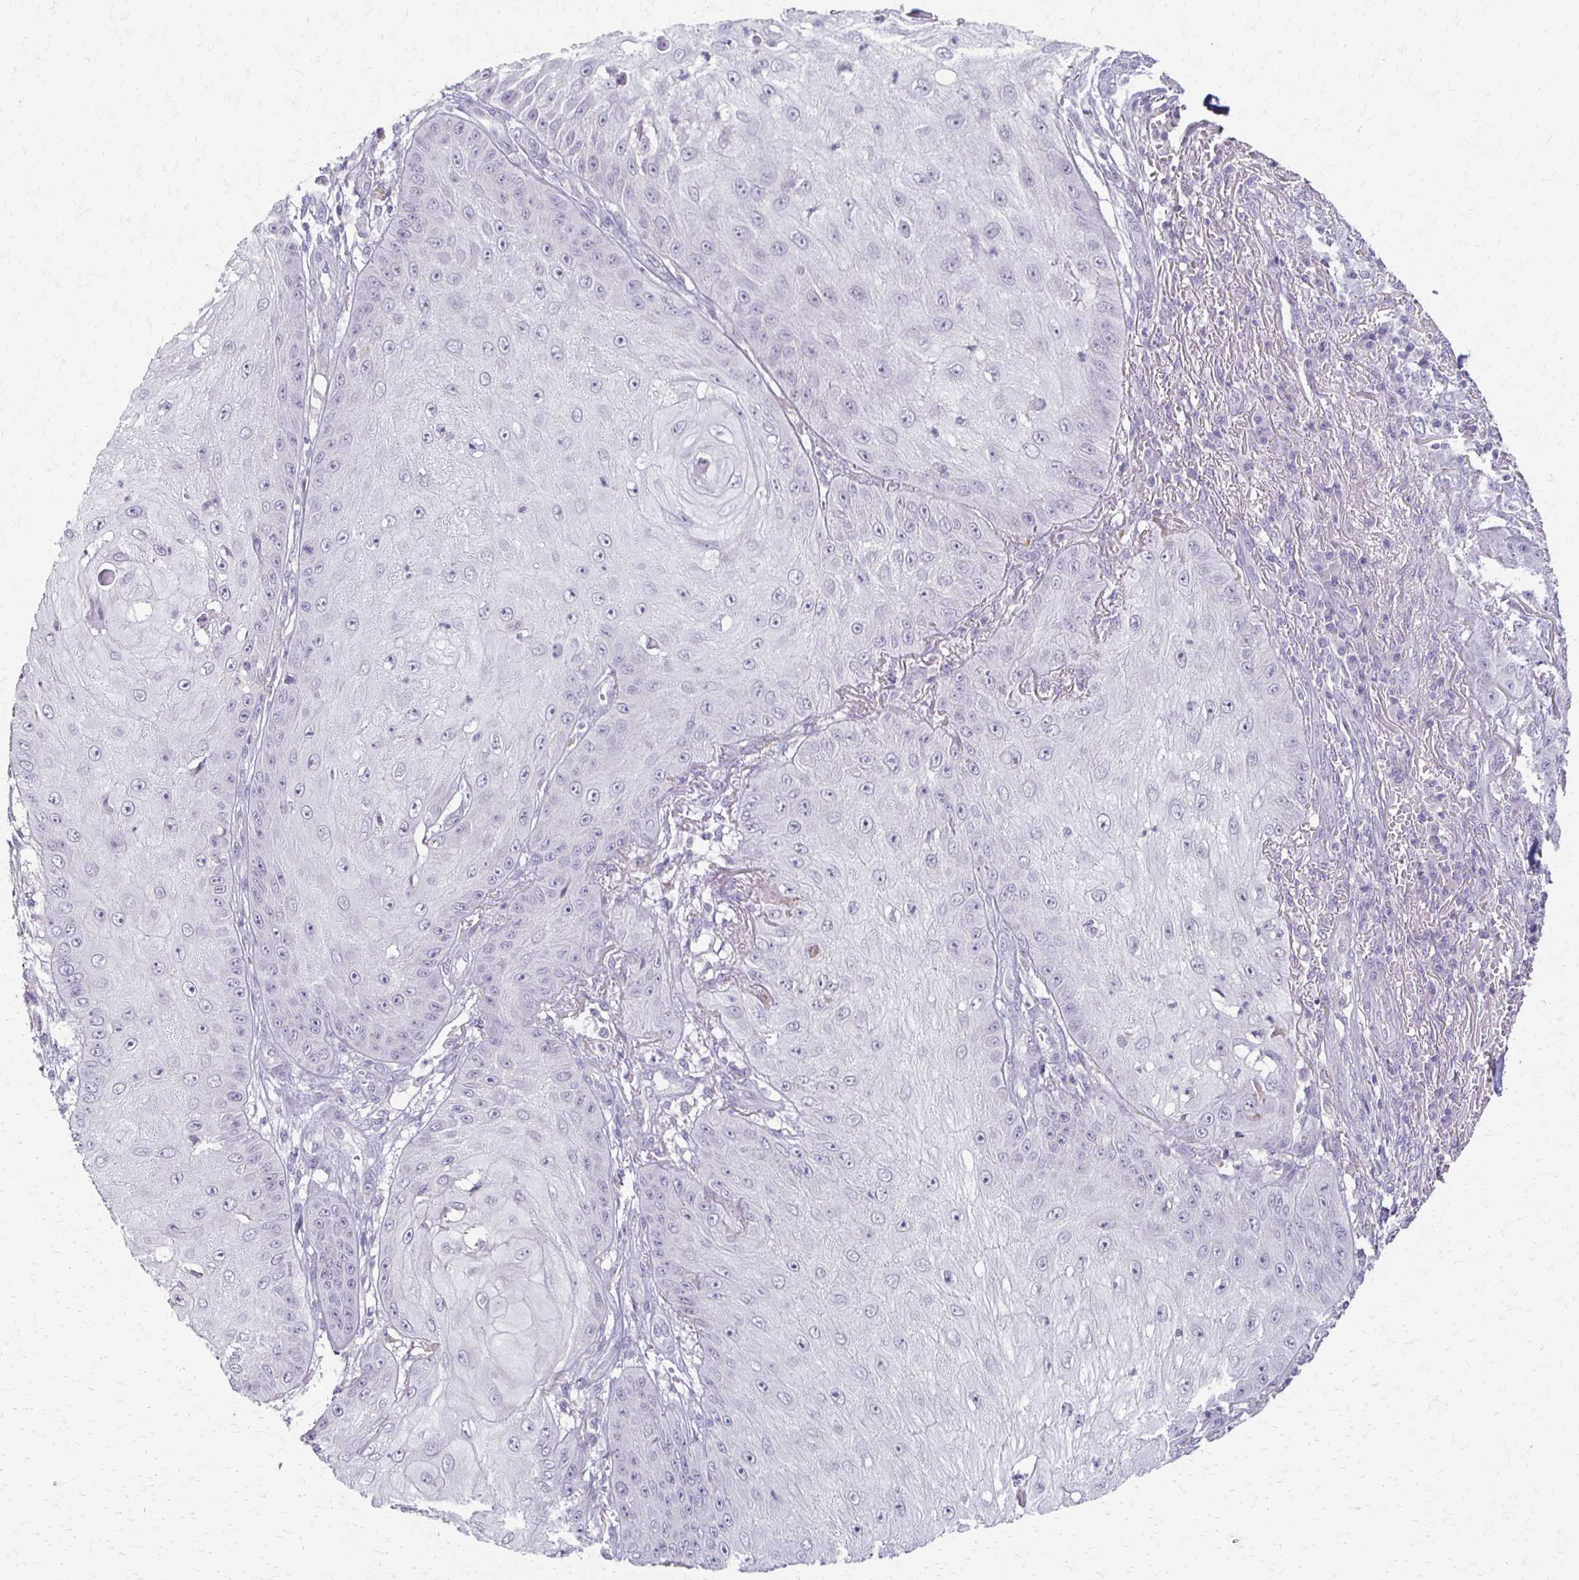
{"staining": {"intensity": "negative", "quantity": "none", "location": "none"}, "tissue": "skin cancer", "cell_type": "Tumor cells", "image_type": "cancer", "snomed": [{"axis": "morphology", "description": "Squamous cell carcinoma, NOS"}, {"axis": "topography", "description": "Skin"}], "caption": "There is no significant positivity in tumor cells of squamous cell carcinoma (skin). The staining was performed using DAB (3,3'-diaminobenzidine) to visualize the protein expression in brown, while the nuclei were stained in blue with hematoxylin (Magnification: 20x).", "gene": "FOXO4", "patient": {"sex": "male", "age": 70}}